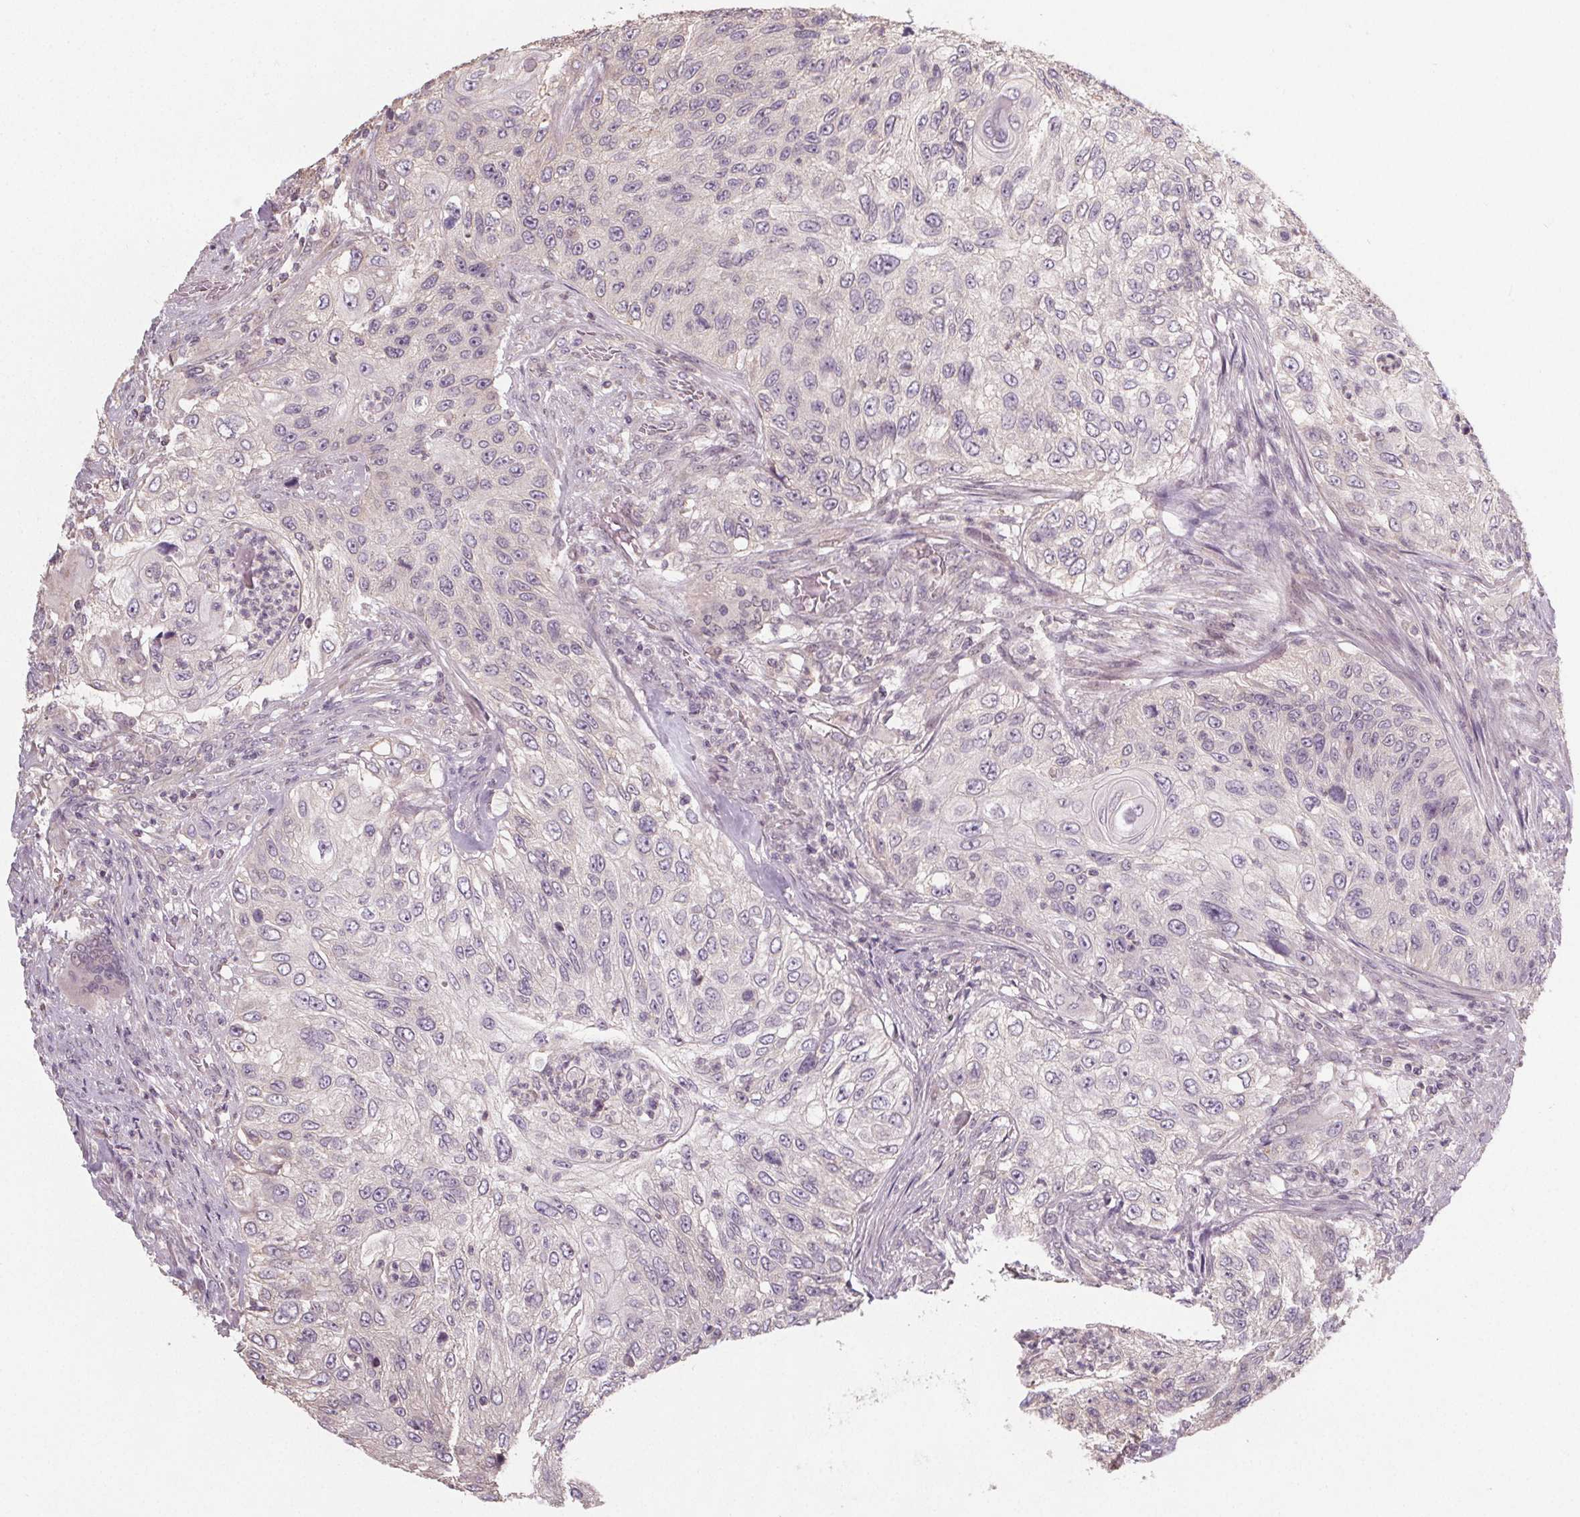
{"staining": {"intensity": "negative", "quantity": "none", "location": "none"}, "tissue": "urothelial cancer", "cell_type": "Tumor cells", "image_type": "cancer", "snomed": [{"axis": "morphology", "description": "Urothelial carcinoma, High grade"}, {"axis": "topography", "description": "Urinary bladder"}], "caption": "Histopathology image shows no significant protein expression in tumor cells of urothelial cancer.", "gene": "SLC26A2", "patient": {"sex": "female", "age": 60}}